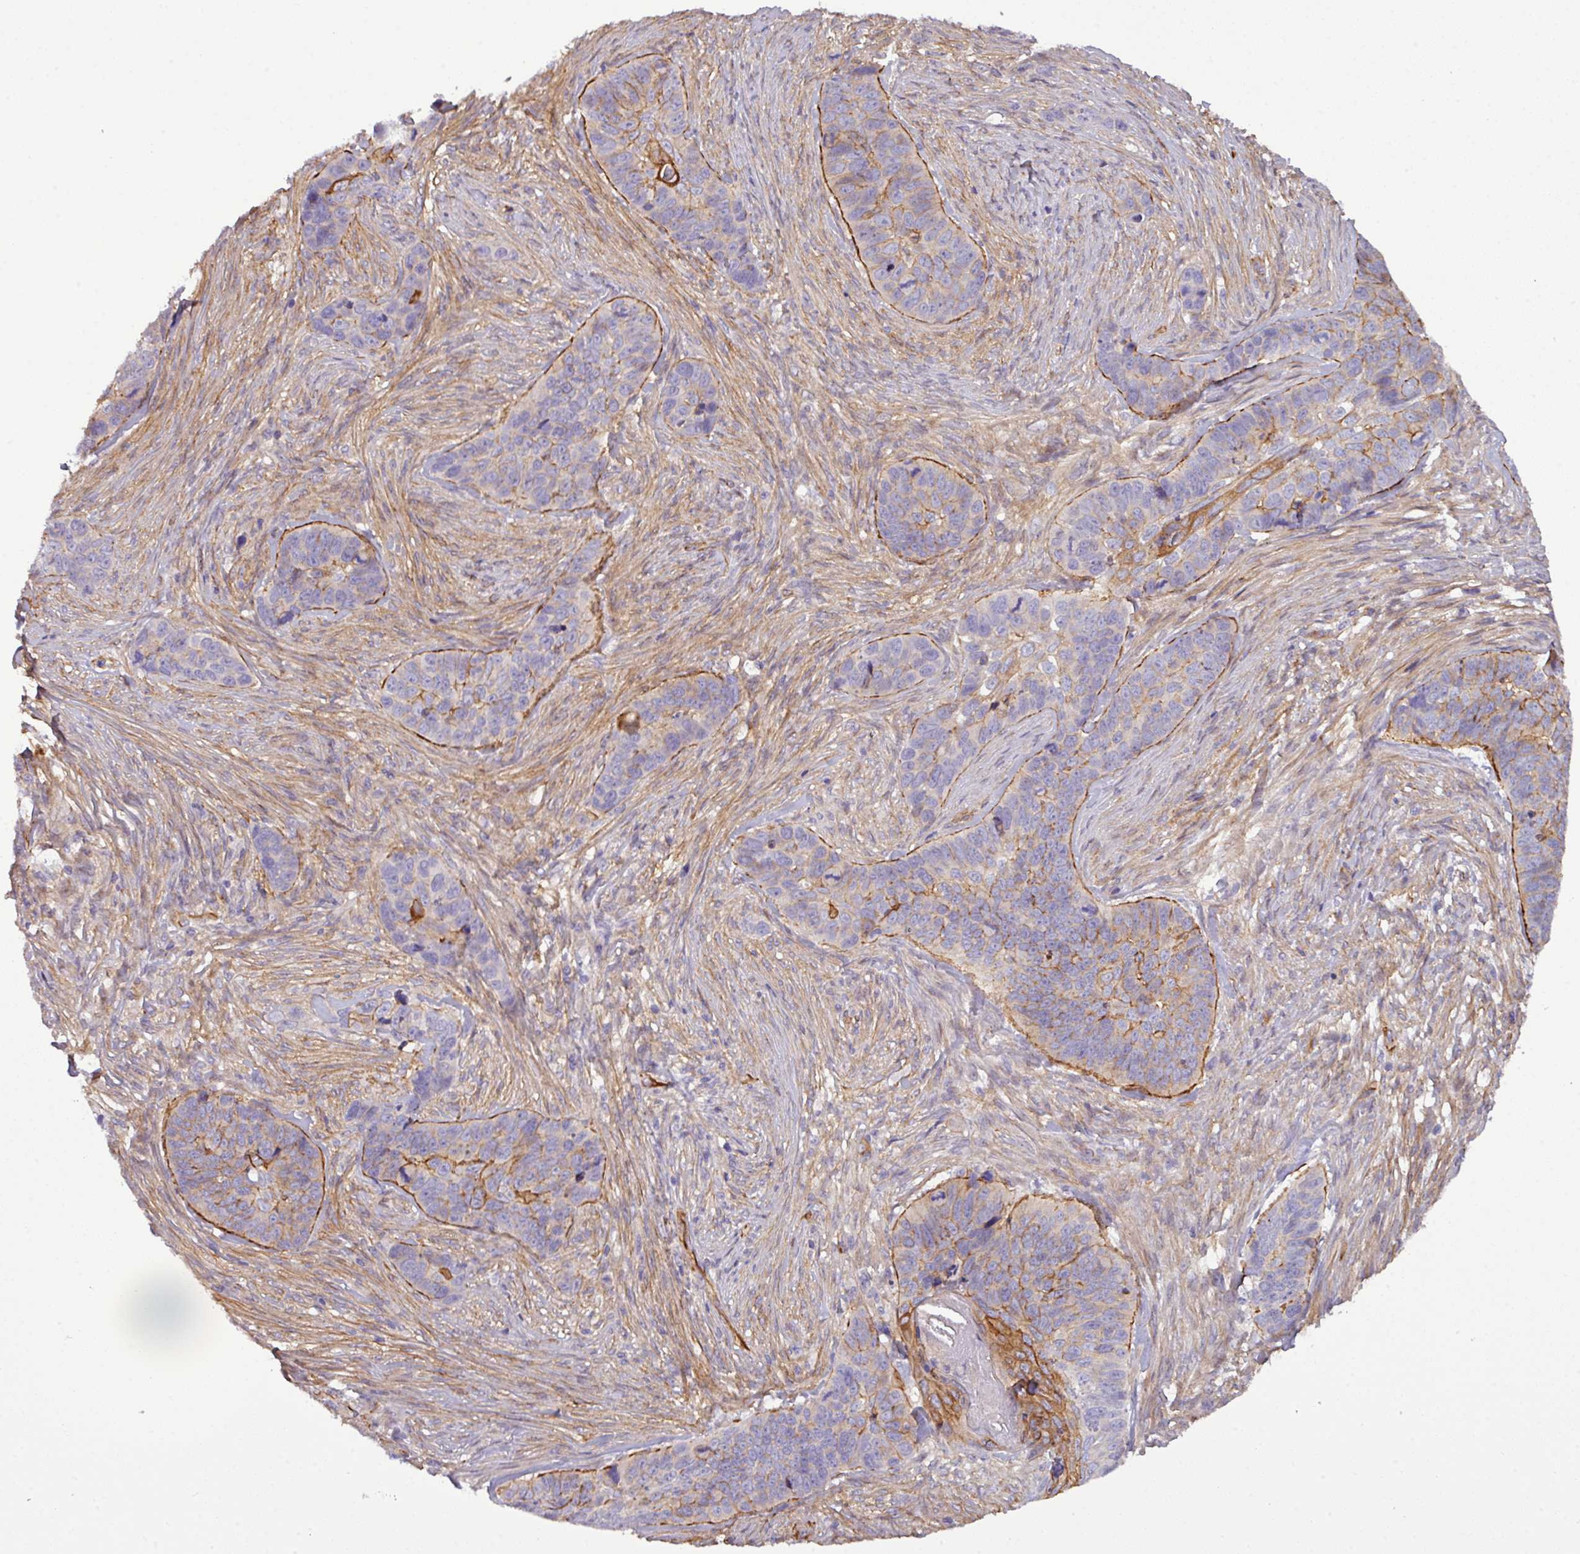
{"staining": {"intensity": "moderate", "quantity": "<25%", "location": "cytoplasmic/membranous"}, "tissue": "skin cancer", "cell_type": "Tumor cells", "image_type": "cancer", "snomed": [{"axis": "morphology", "description": "Basal cell carcinoma"}, {"axis": "topography", "description": "Skin"}], "caption": "Human skin cancer stained with a protein marker exhibits moderate staining in tumor cells.", "gene": "PARD6A", "patient": {"sex": "female", "age": 82}}